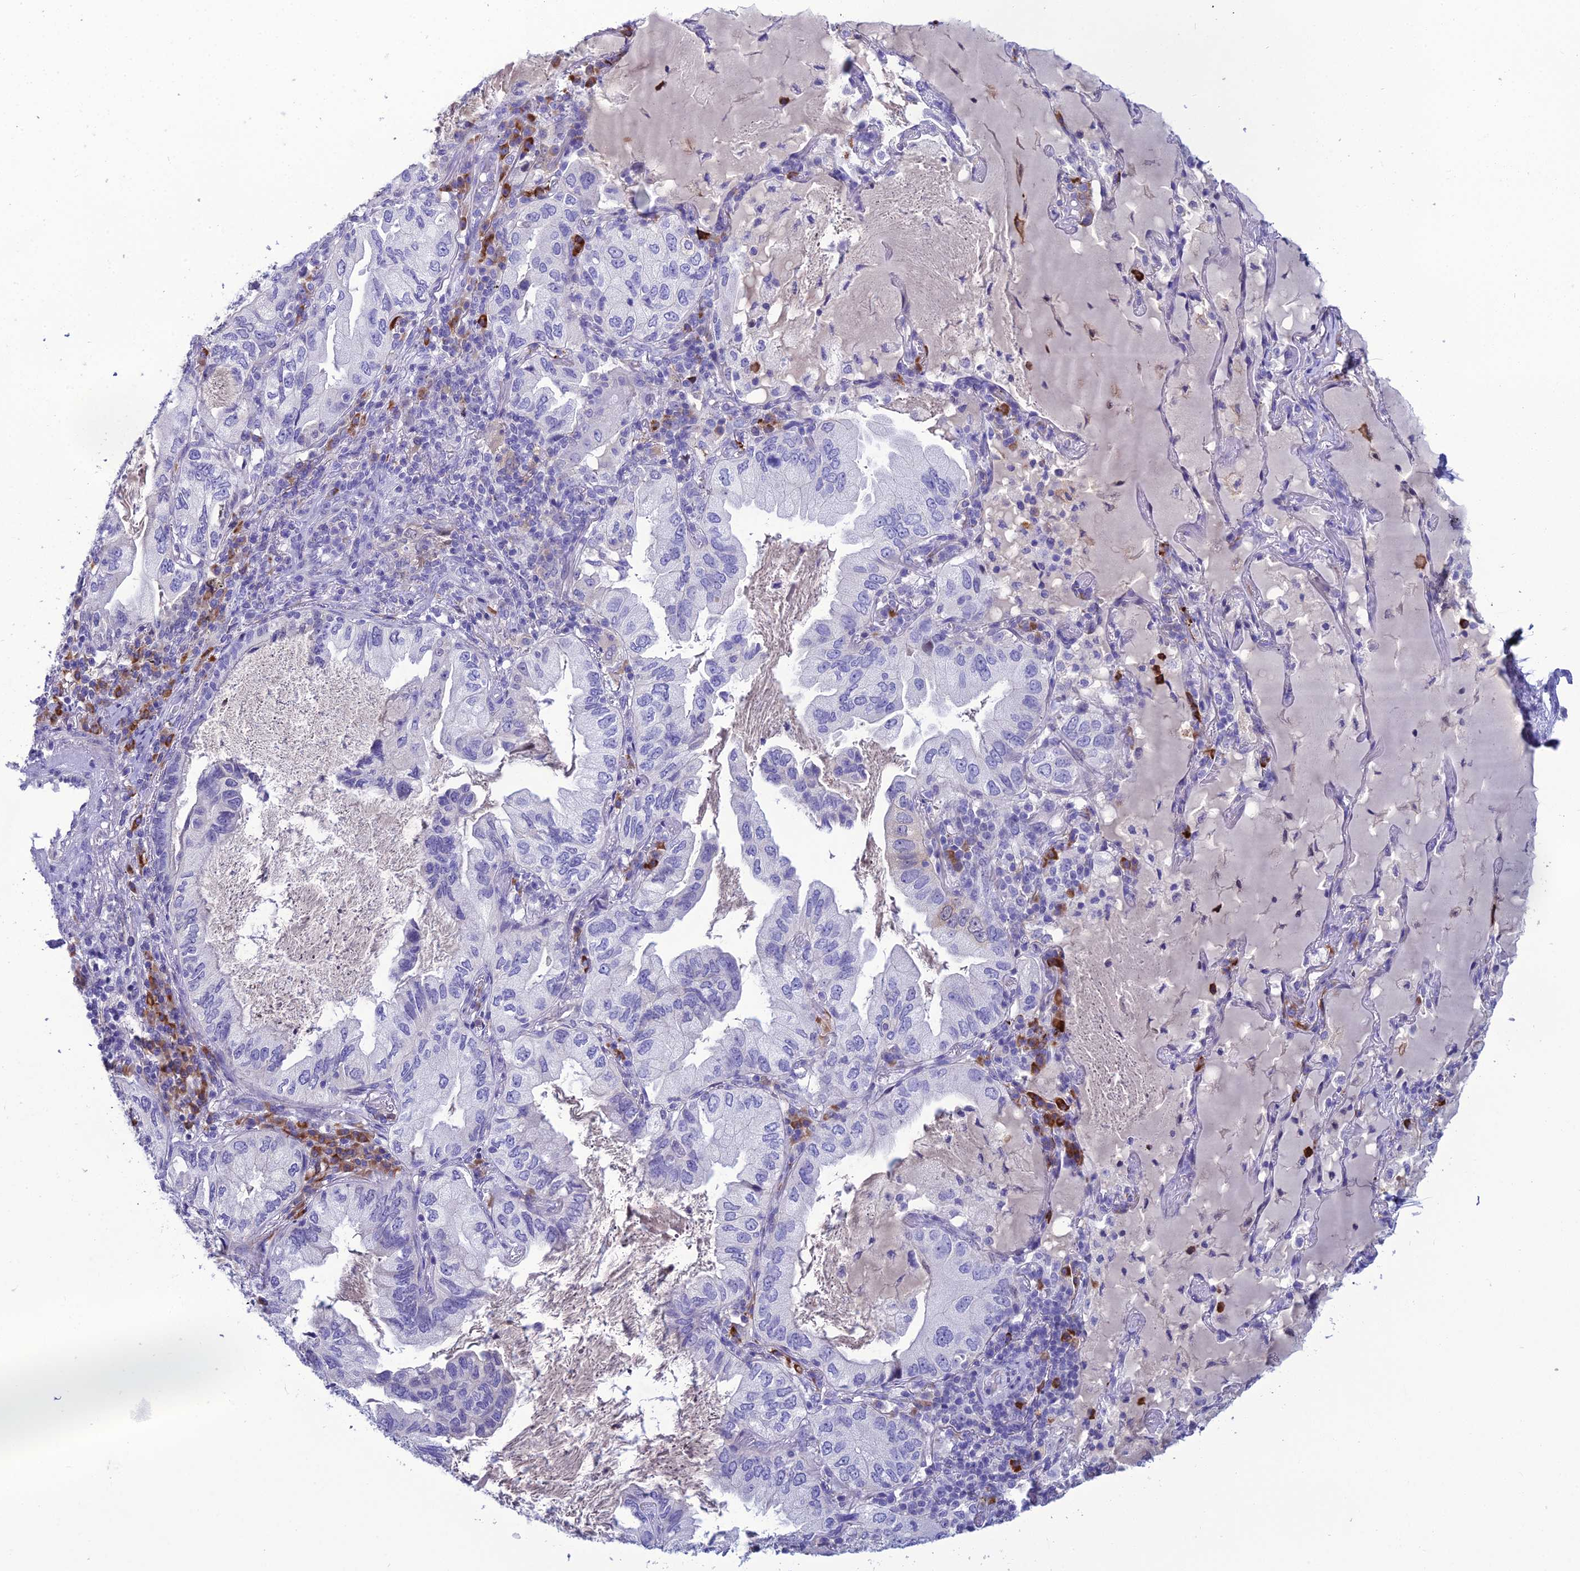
{"staining": {"intensity": "negative", "quantity": "none", "location": "none"}, "tissue": "lung cancer", "cell_type": "Tumor cells", "image_type": "cancer", "snomed": [{"axis": "morphology", "description": "Adenocarcinoma, NOS"}, {"axis": "topography", "description": "Lung"}], "caption": "The micrograph reveals no staining of tumor cells in lung cancer.", "gene": "CRB2", "patient": {"sex": "female", "age": 69}}